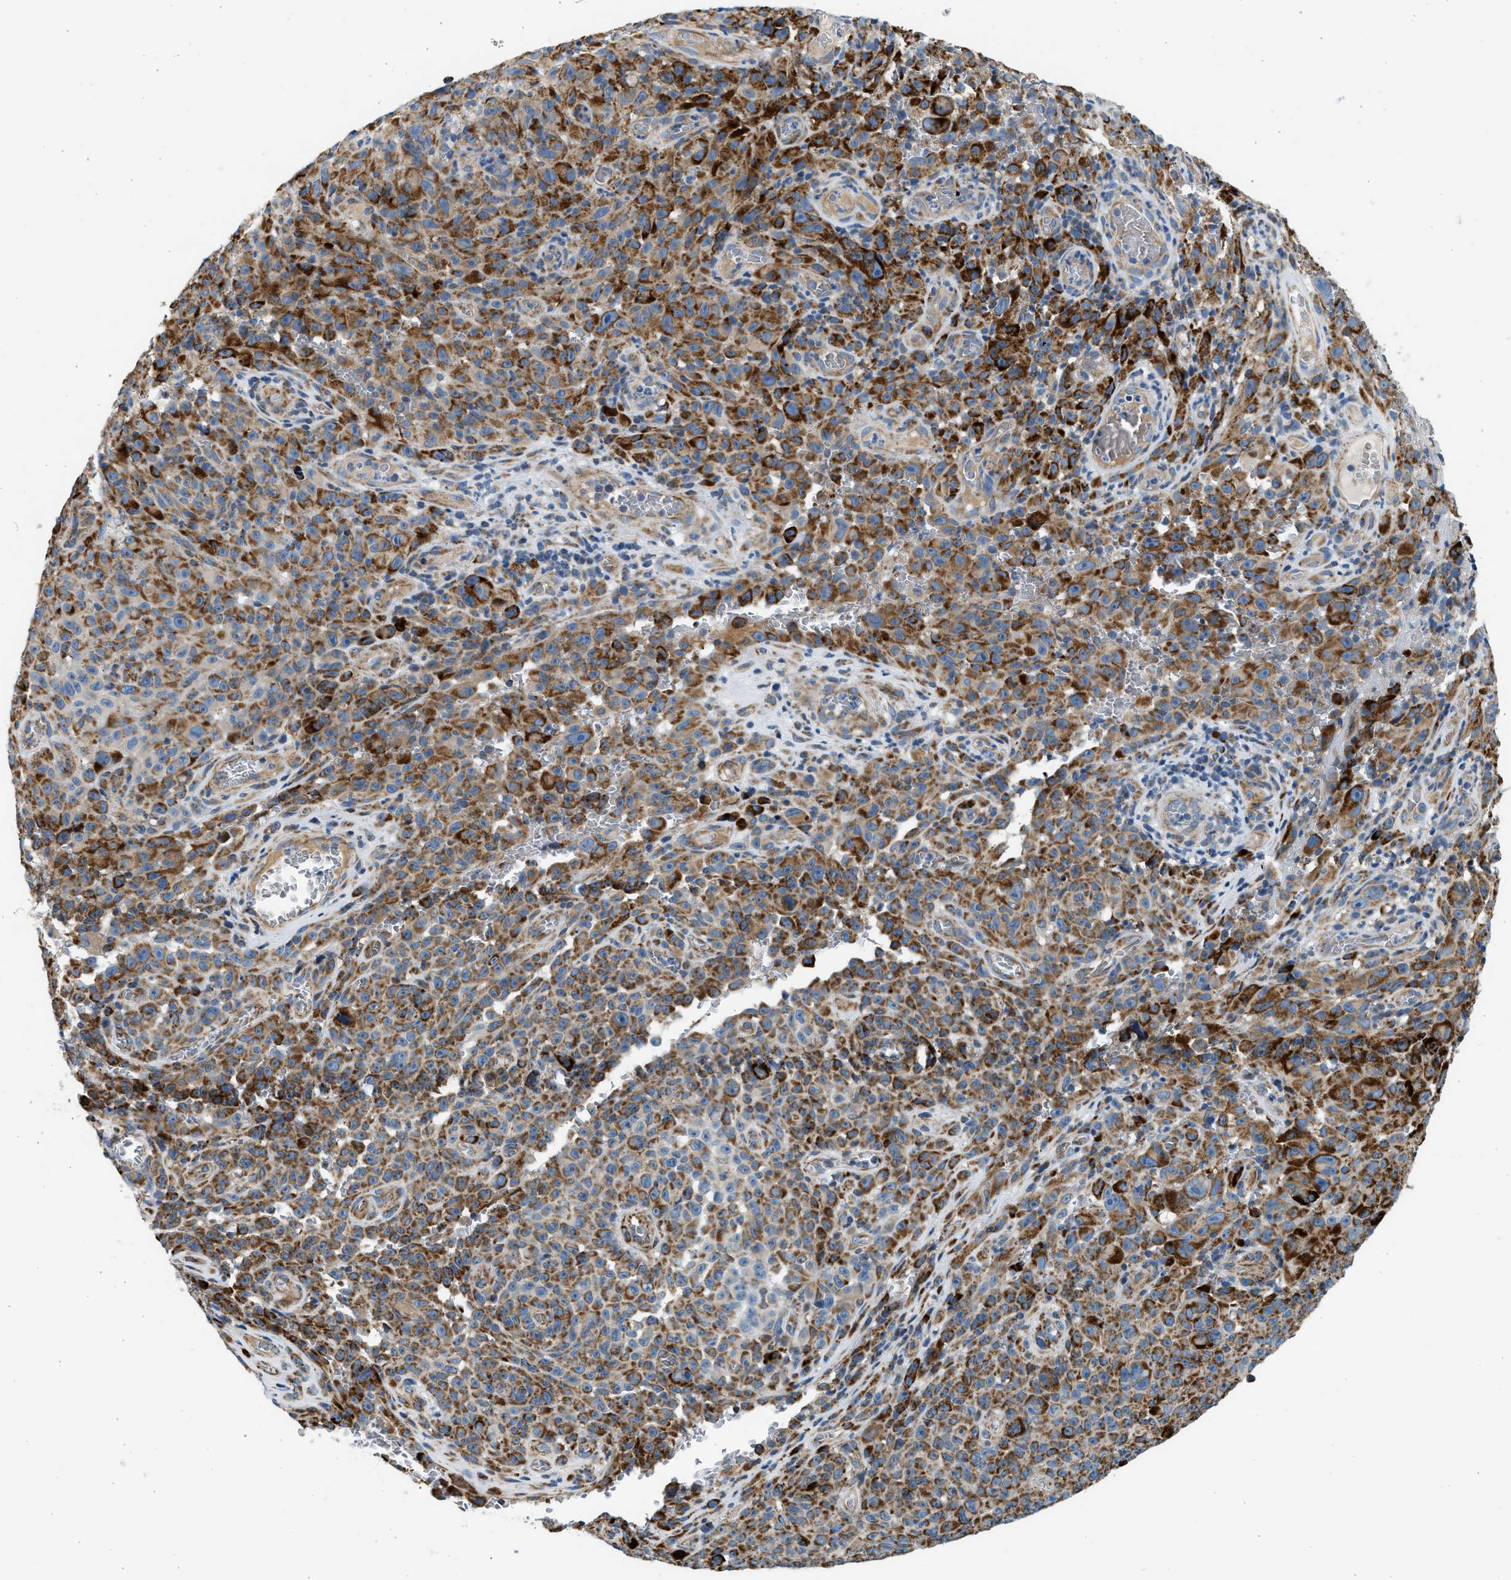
{"staining": {"intensity": "strong", "quantity": ">75%", "location": "cytoplasmic/membranous"}, "tissue": "melanoma", "cell_type": "Tumor cells", "image_type": "cancer", "snomed": [{"axis": "morphology", "description": "Malignant melanoma, NOS"}, {"axis": "topography", "description": "Skin"}], "caption": "The image exhibits immunohistochemical staining of melanoma. There is strong cytoplasmic/membranous staining is present in approximately >75% of tumor cells. The protein of interest is stained brown, and the nuclei are stained in blue (DAB (3,3'-diaminobenzidine) IHC with brightfield microscopy, high magnification).", "gene": "KCNMB3", "patient": {"sex": "female", "age": 82}}